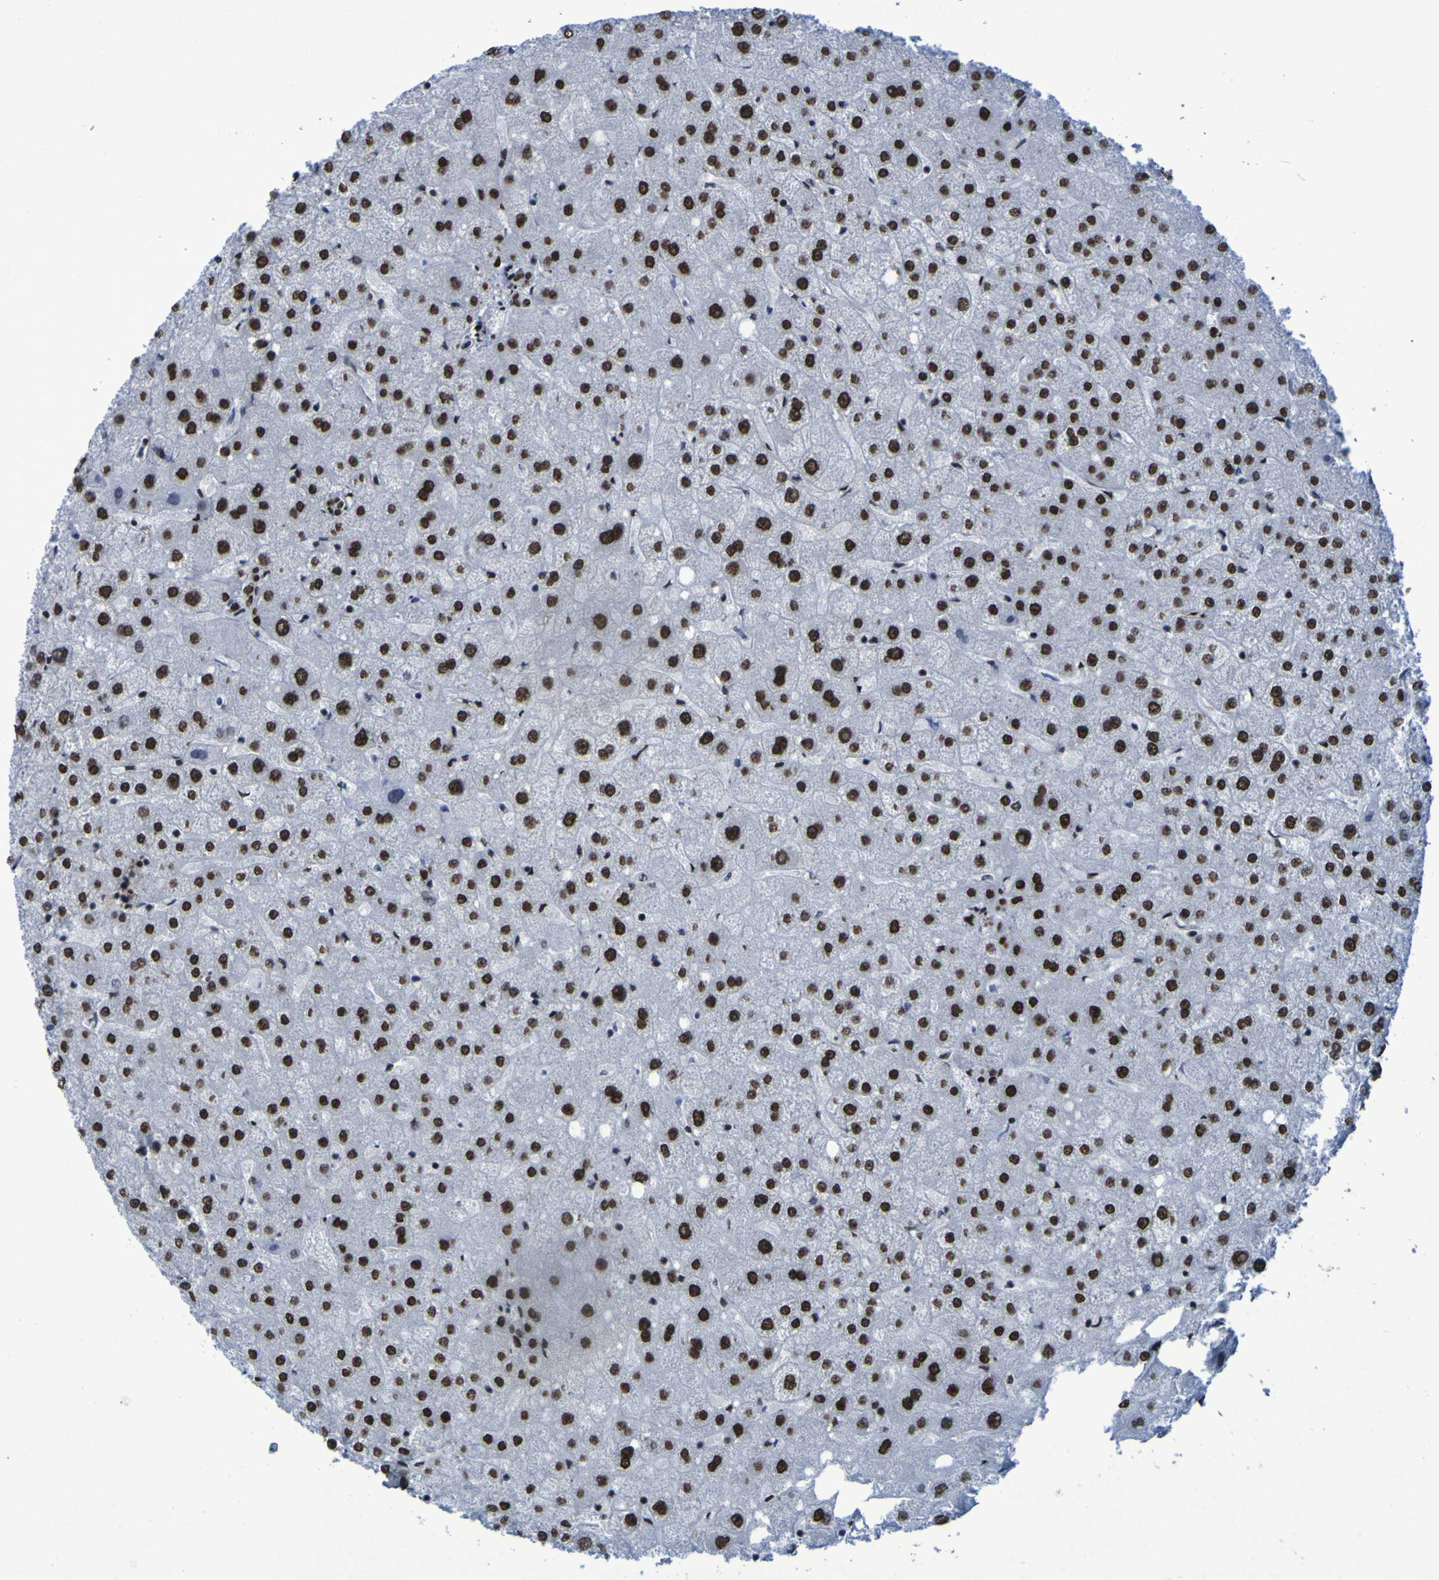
{"staining": {"intensity": "strong", "quantity": ">75%", "location": "nuclear"}, "tissue": "liver", "cell_type": "Cholangiocytes", "image_type": "normal", "snomed": [{"axis": "morphology", "description": "Normal tissue, NOS"}, {"axis": "topography", "description": "Liver"}], "caption": "Human liver stained for a protein (brown) reveals strong nuclear positive positivity in approximately >75% of cholangiocytes.", "gene": "HNRNPR", "patient": {"sex": "male", "age": 73}}